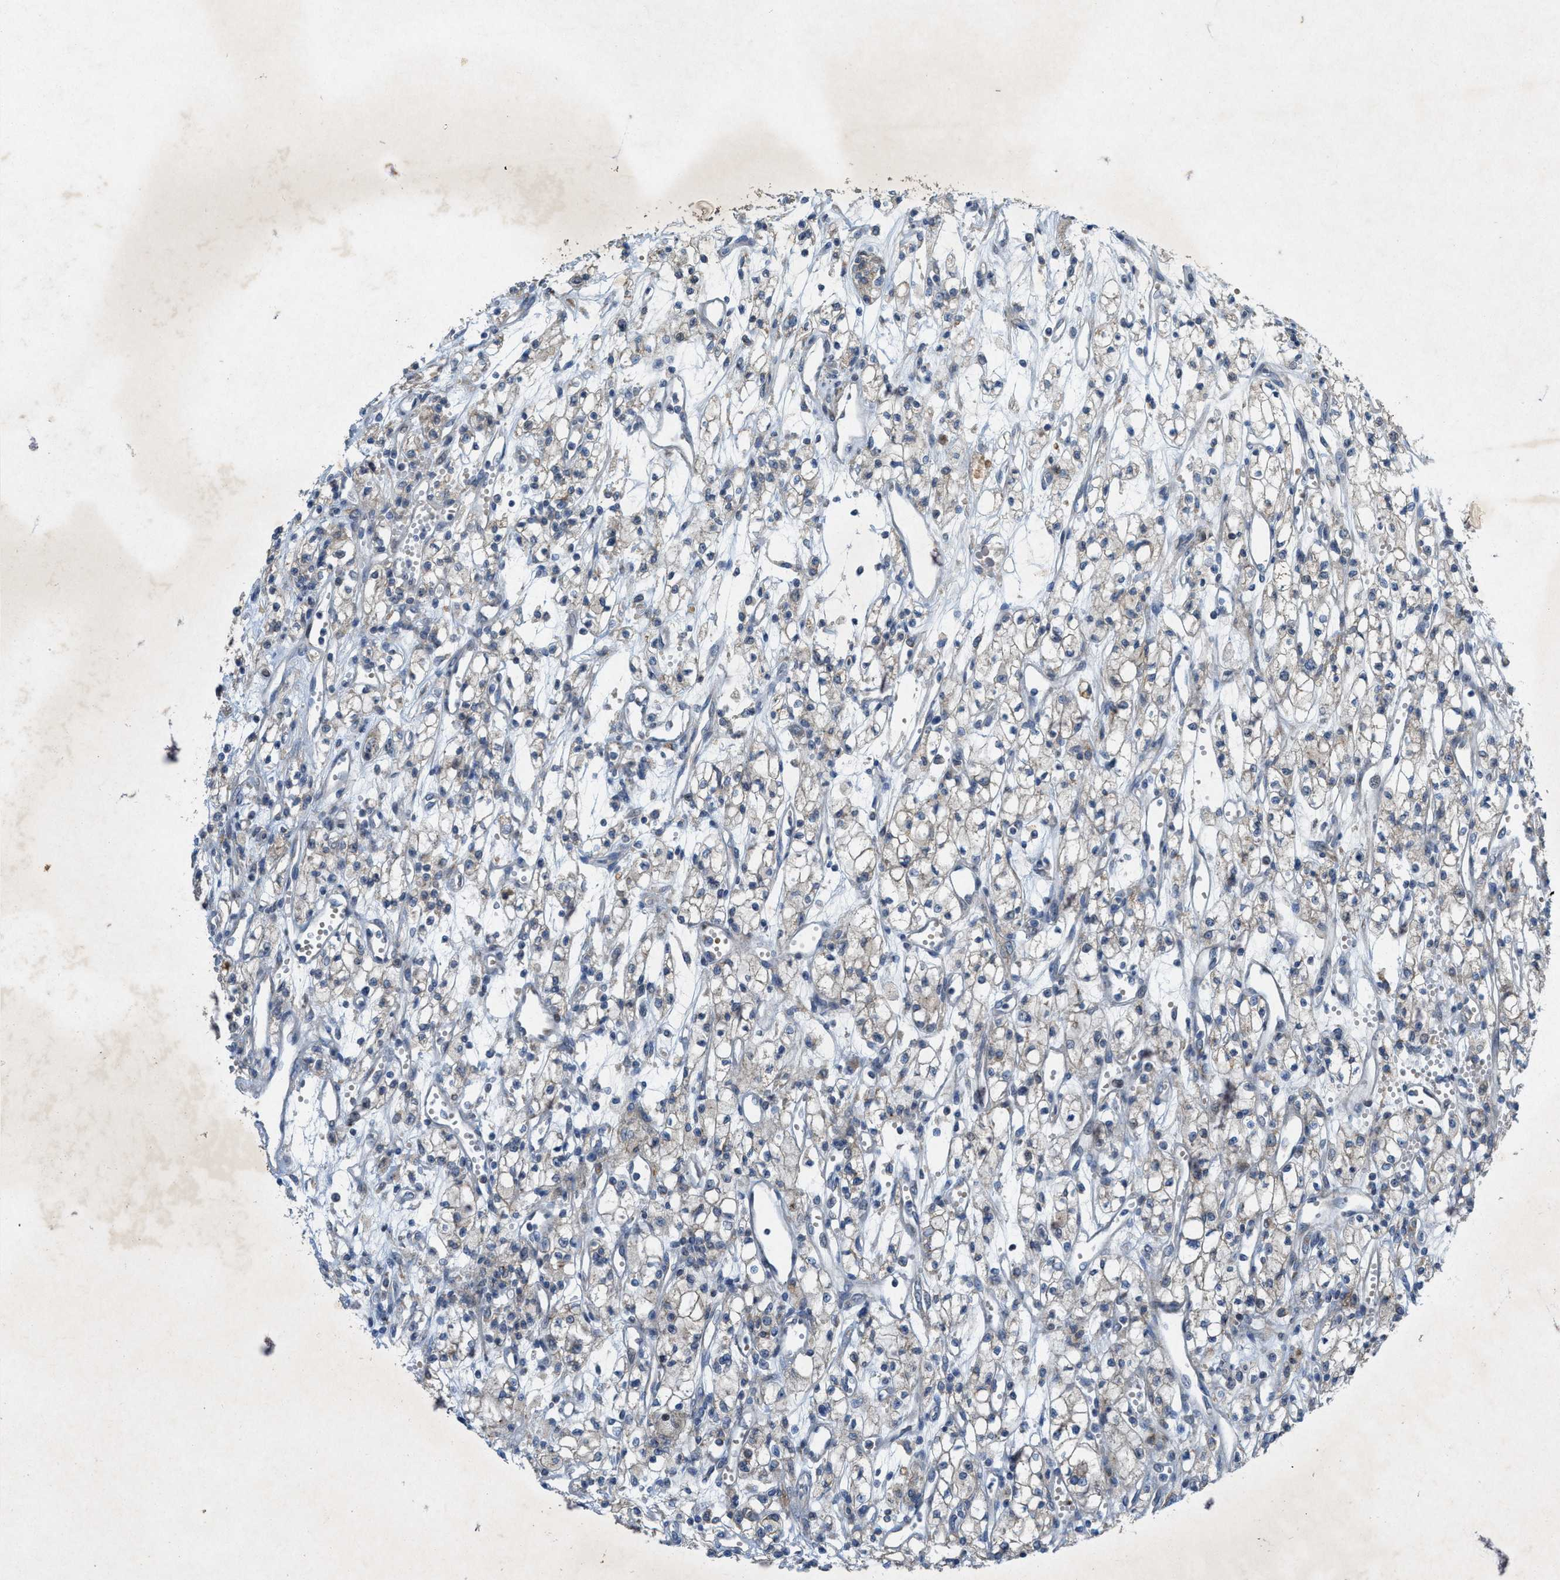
{"staining": {"intensity": "weak", "quantity": "<25%", "location": "cytoplasmic/membranous"}, "tissue": "renal cancer", "cell_type": "Tumor cells", "image_type": "cancer", "snomed": [{"axis": "morphology", "description": "Adenocarcinoma, NOS"}, {"axis": "topography", "description": "Kidney"}], "caption": "Immunohistochemistry (IHC) image of neoplastic tissue: renal cancer stained with DAB demonstrates no significant protein positivity in tumor cells. (Stains: DAB (3,3'-diaminobenzidine) IHC with hematoxylin counter stain, Microscopy: brightfield microscopy at high magnification).", "gene": "URGCP", "patient": {"sex": "male", "age": 59}}